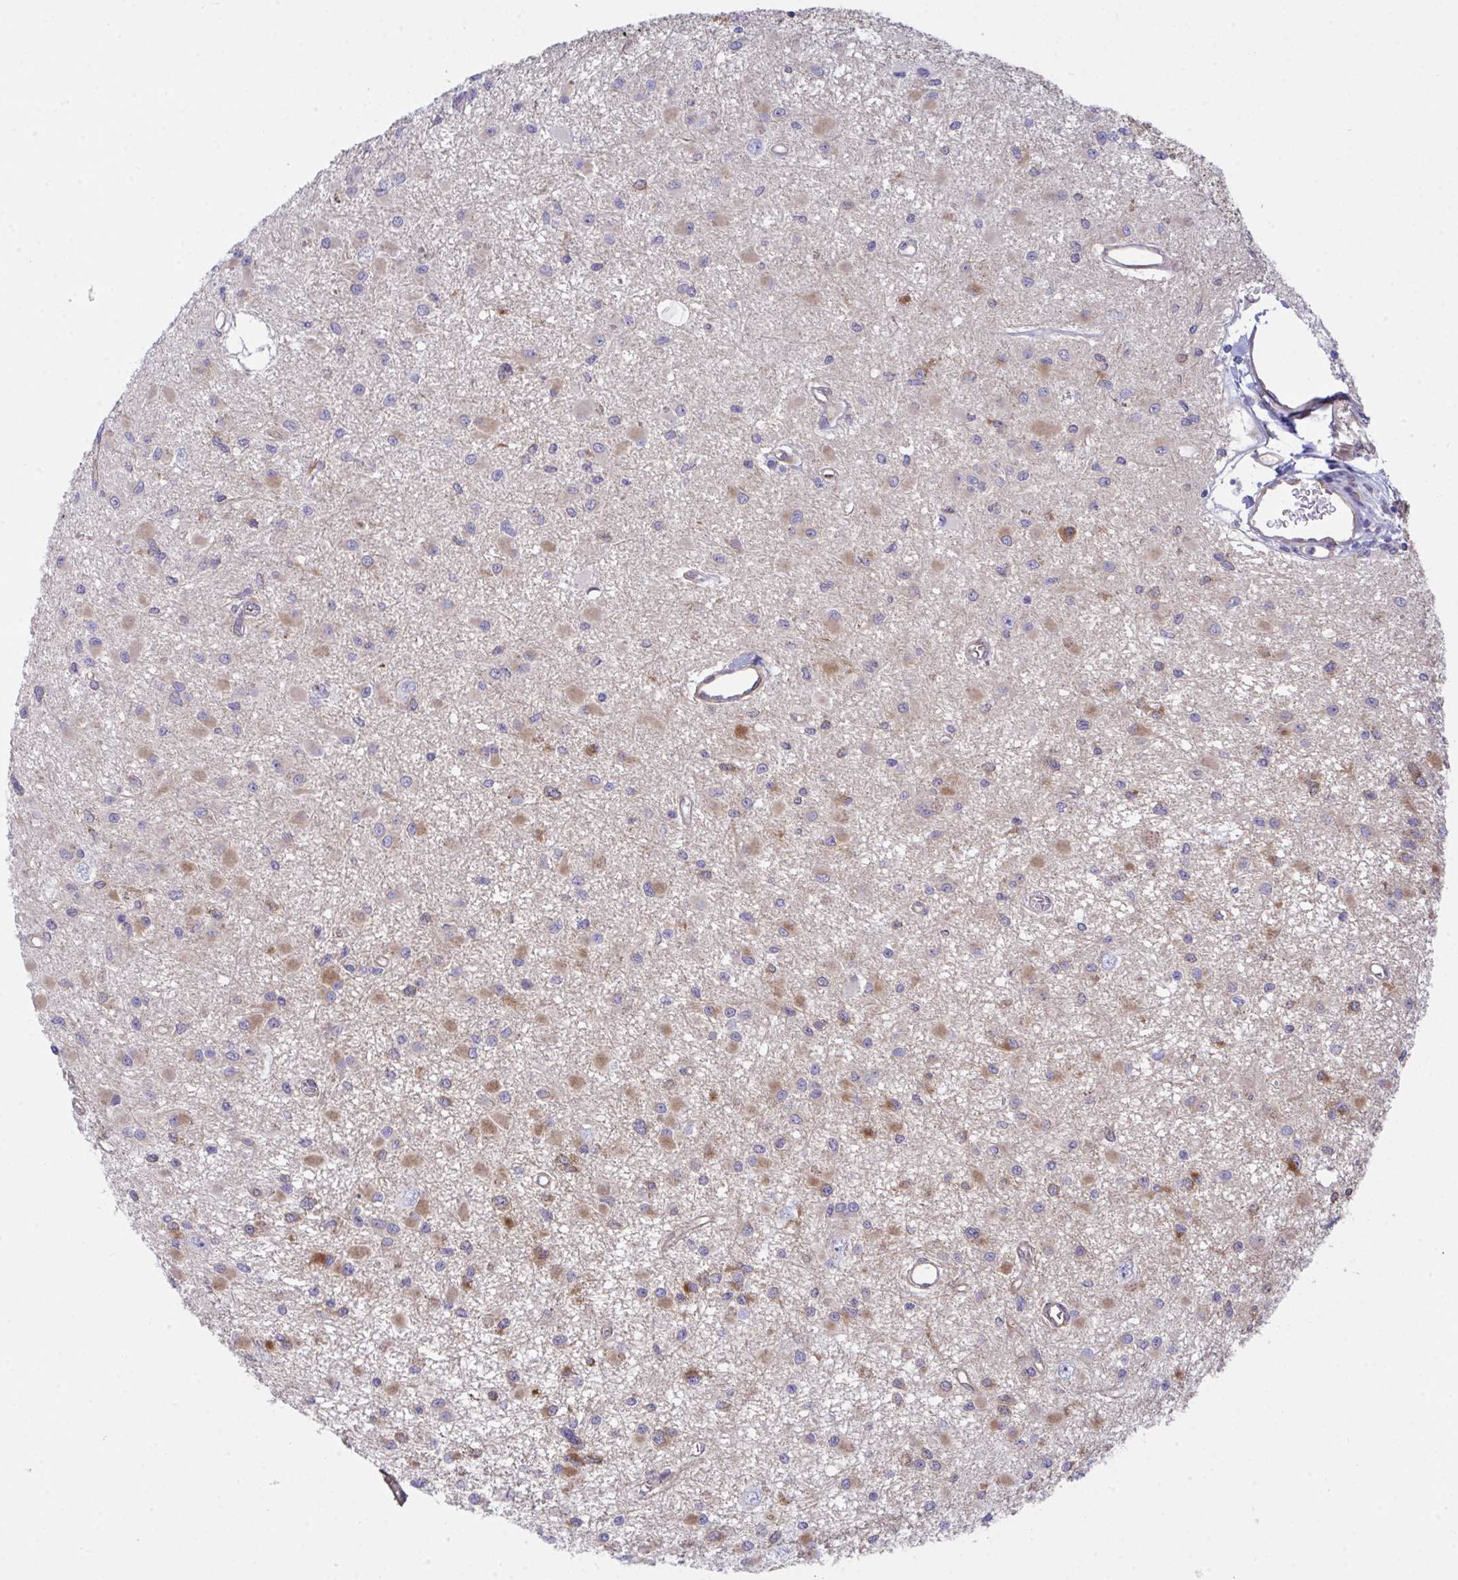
{"staining": {"intensity": "moderate", "quantity": "25%-75%", "location": "cytoplasmic/membranous"}, "tissue": "glioma", "cell_type": "Tumor cells", "image_type": "cancer", "snomed": [{"axis": "morphology", "description": "Glioma, malignant, High grade"}, {"axis": "topography", "description": "Brain"}], "caption": "Immunohistochemistry photomicrograph of neoplastic tissue: malignant high-grade glioma stained using immunohistochemistry (IHC) demonstrates medium levels of moderate protein expression localized specifically in the cytoplasmic/membranous of tumor cells, appearing as a cytoplasmic/membranous brown color.", "gene": "GAB1", "patient": {"sex": "male", "age": 54}}